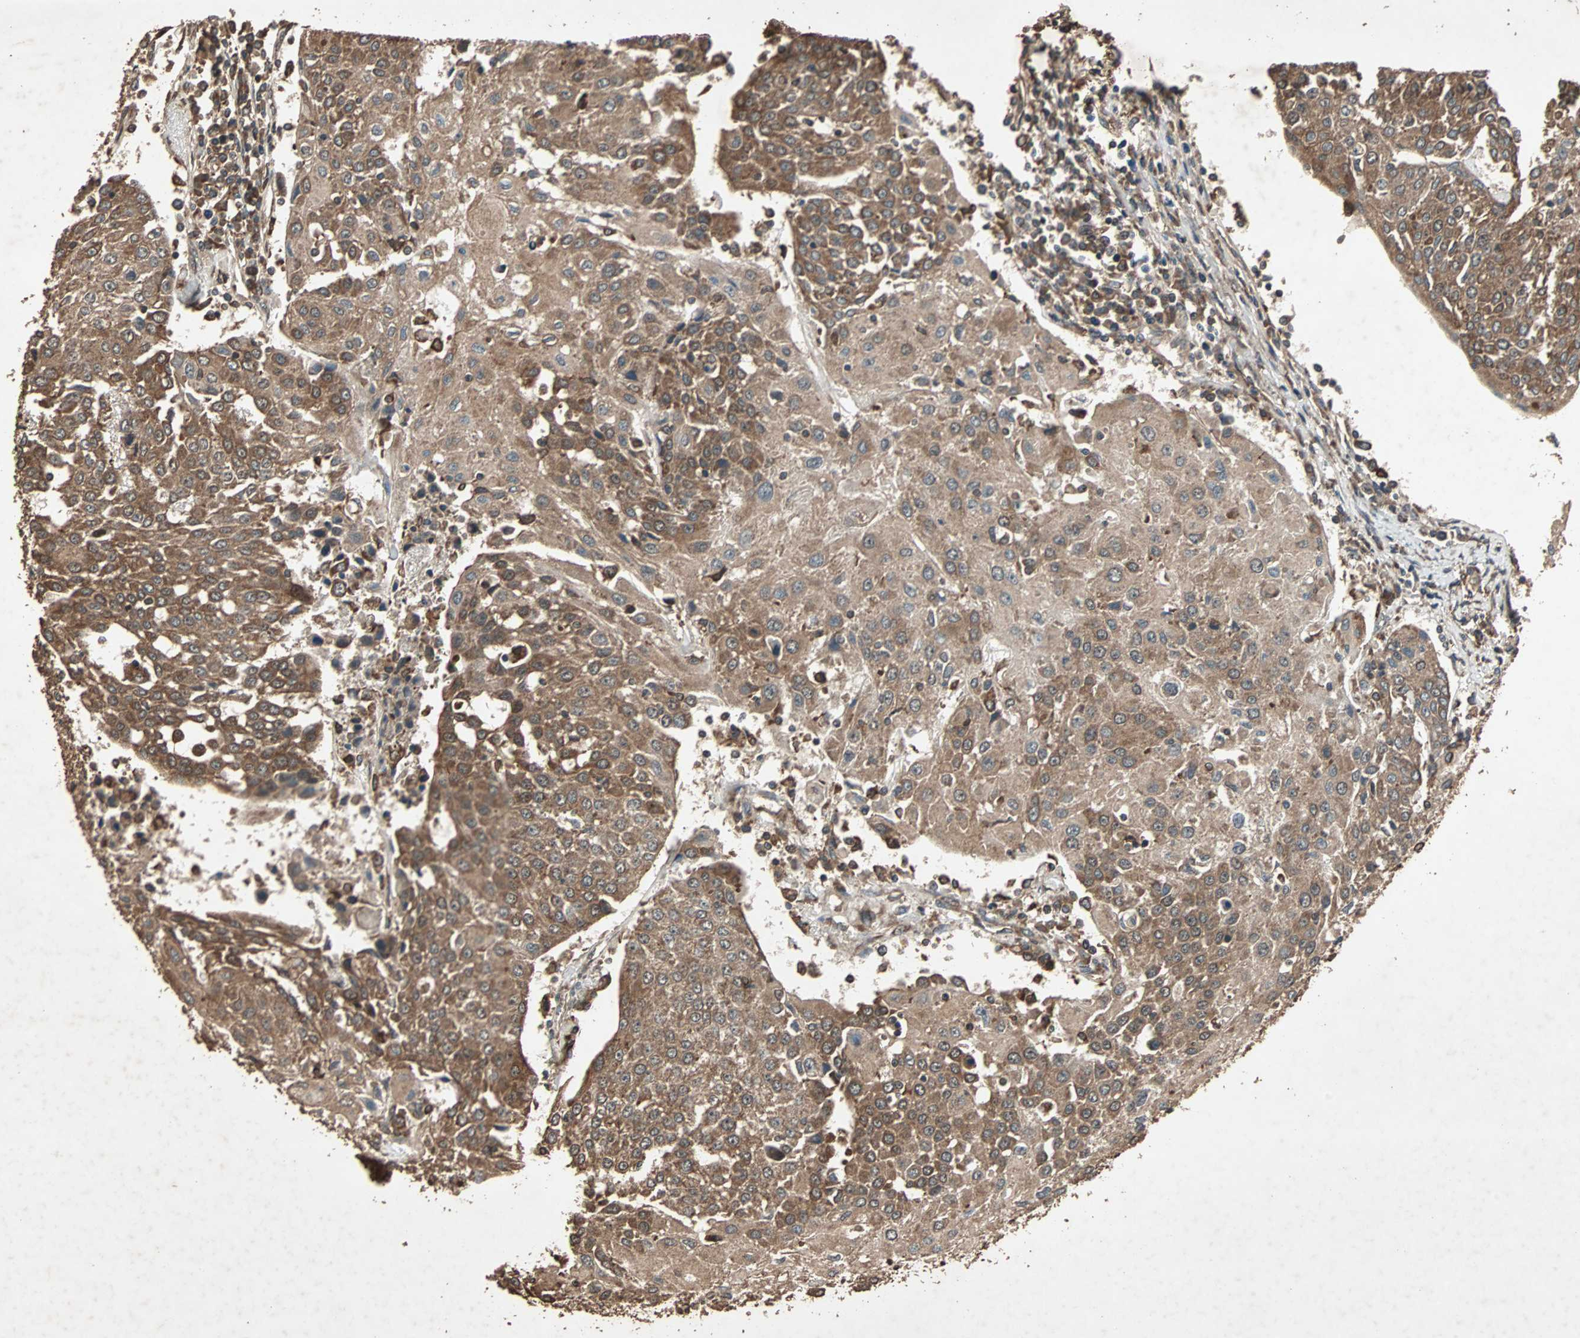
{"staining": {"intensity": "moderate", "quantity": ">75%", "location": "cytoplasmic/membranous"}, "tissue": "urothelial cancer", "cell_type": "Tumor cells", "image_type": "cancer", "snomed": [{"axis": "morphology", "description": "Urothelial carcinoma, High grade"}, {"axis": "topography", "description": "Urinary bladder"}], "caption": "High-magnification brightfield microscopy of urothelial cancer stained with DAB (3,3'-diaminobenzidine) (brown) and counterstained with hematoxylin (blue). tumor cells exhibit moderate cytoplasmic/membranous staining is present in approximately>75% of cells. The staining is performed using DAB (3,3'-diaminobenzidine) brown chromogen to label protein expression. The nuclei are counter-stained blue using hematoxylin.", "gene": "LAMTOR5", "patient": {"sex": "female", "age": 85}}